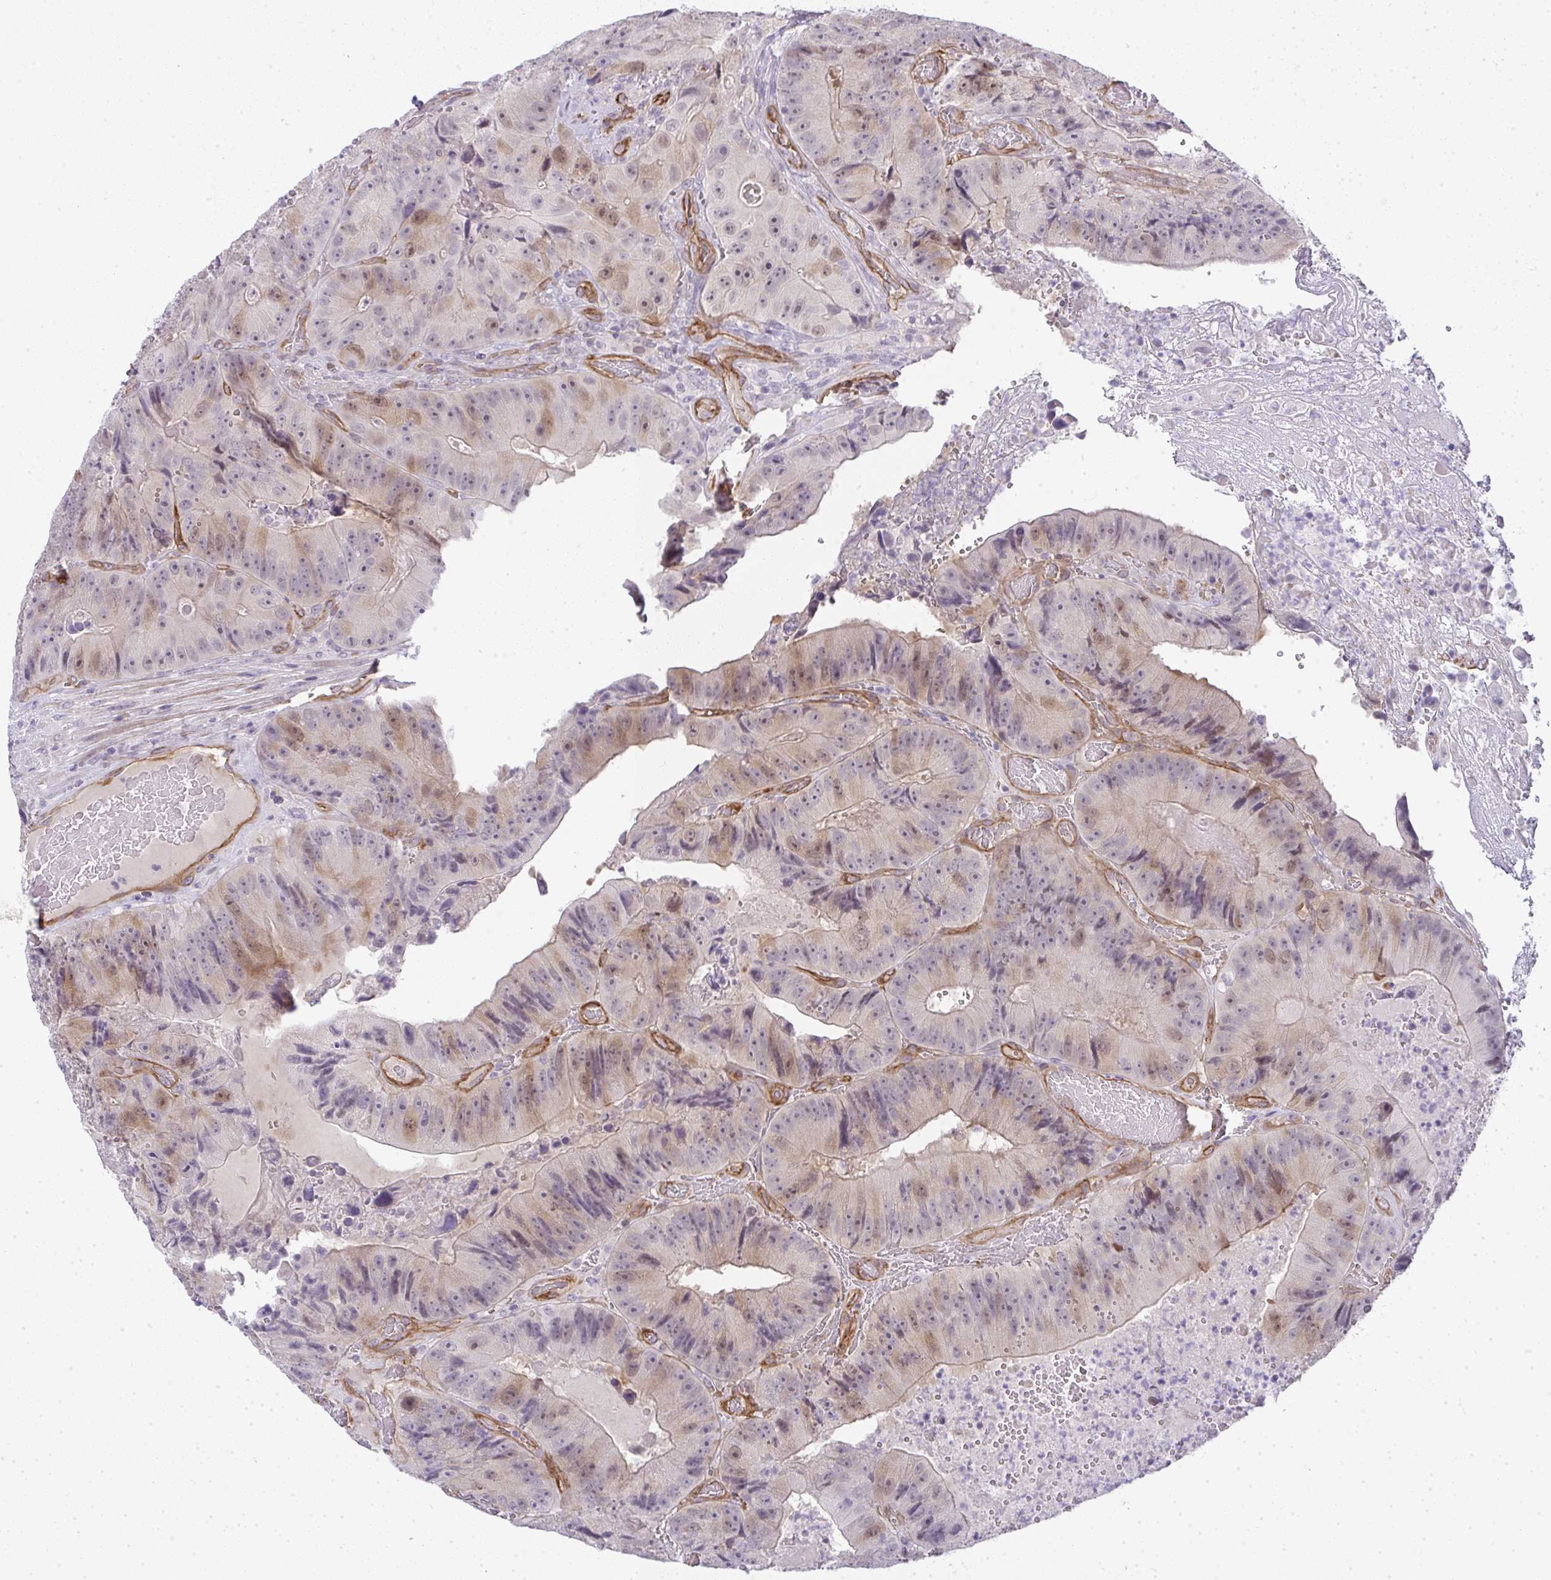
{"staining": {"intensity": "weak", "quantity": "25%-75%", "location": "cytoplasmic/membranous"}, "tissue": "colorectal cancer", "cell_type": "Tumor cells", "image_type": "cancer", "snomed": [{"axis": "morphology", "description": "Adenocarcinoma, NOS"}, {"axis": "topography", "description": "Colon"}], "caption": "This is an image of IHC staining of colorectal cancer, which shows weak staining in the cytoplasmic/membranous of tumor cells.", "gene": "UBE2S", "patient": {"sex": "female", "age": 86}}